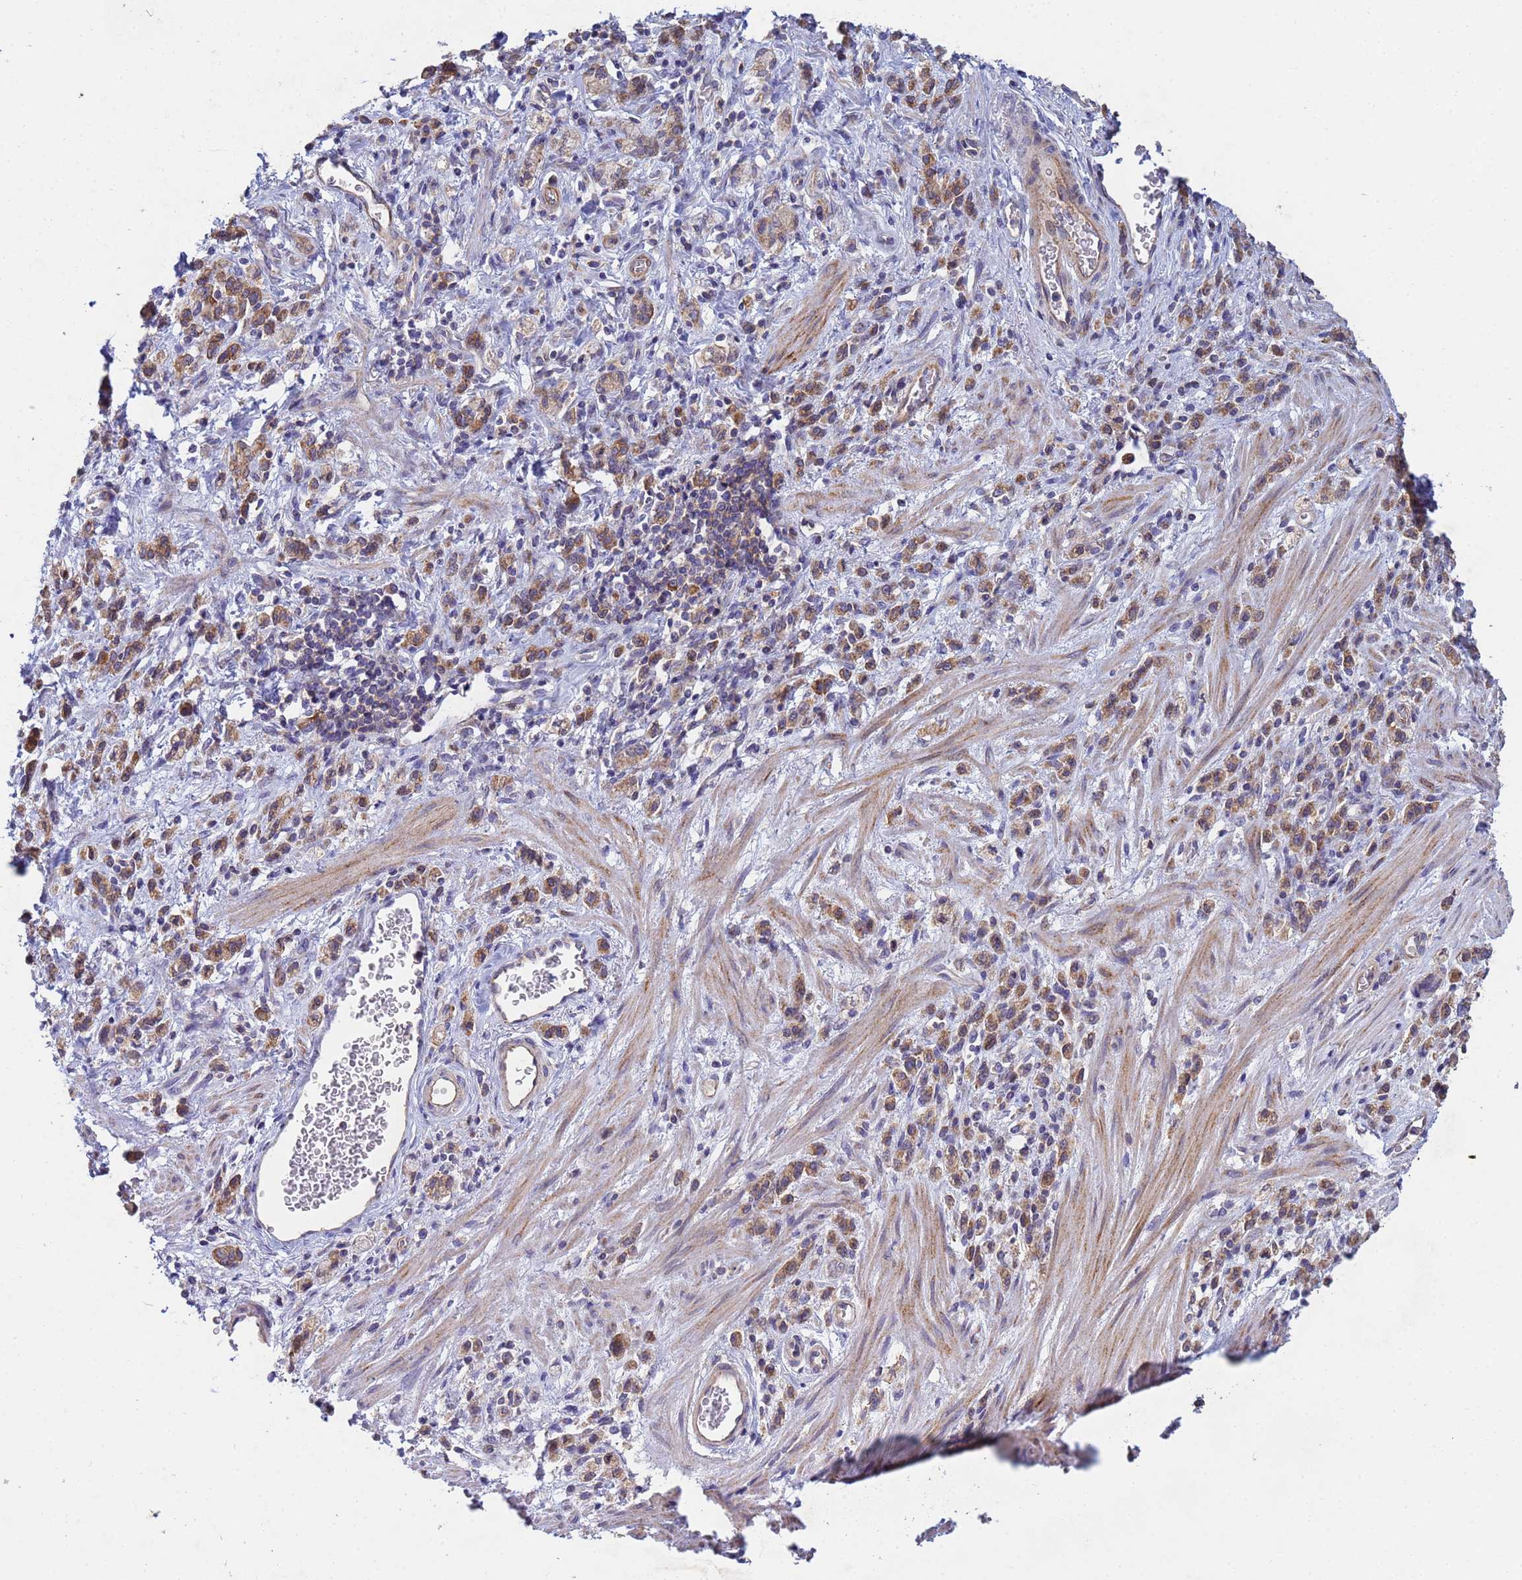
{"staining": {"intensity": "moderate", "quantity": ">75%", "location": "cytoplasmic/membranous"}, "tissue": "stomach cancer", "cell_type": "Tumor cells", "image_type": "cancer", "snomed": [{"axis": "morphology", "description": "Adenocarcinoma, NOS"}, {"axis": "topography", "description": "Stomach"}], "caption": "DAB (3,3'-diaminobenzidine) immunohistochemical staining of stomach adenocarcinoma demonstrates moderate cytoplasmic/membranous protein expression in about >75% of tumor cells. (IHC, brightfield microscopy, high magnification).", "gene": "CDC34", "patient": {"sex": "male", "age": 77}}